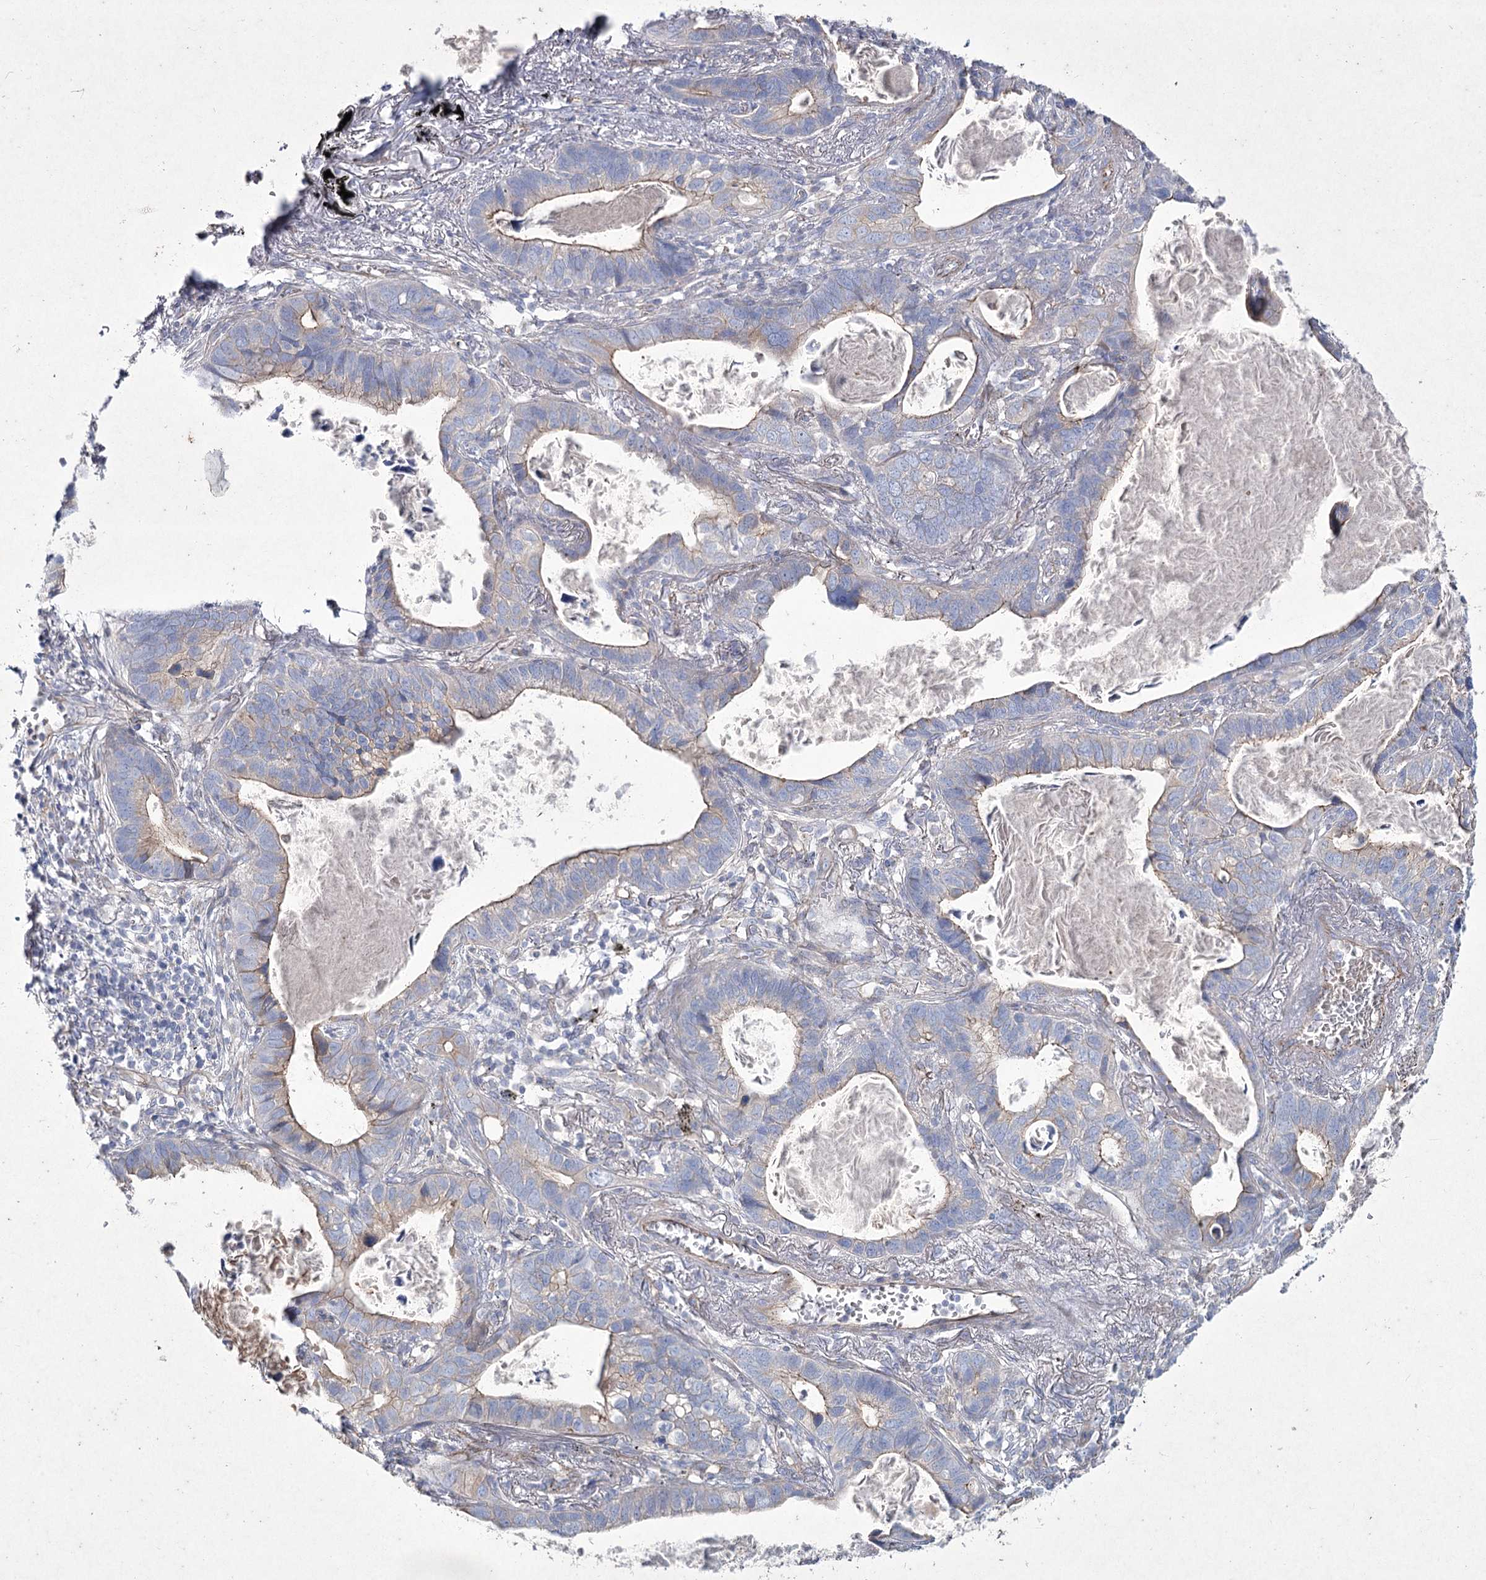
{"staining": {"intensity": "weak", "quantity": "25%-75%", "location": "cytoplasmic/membranous"}, "tissue": "lung cancer", "cell_type": "Tumor cells", "image_type": "cancer", "snomed": [{"axis": "morphology", "description": "Adenocarcinoma, NOS"}, {"axis": "topography", "description": "Lung"}], "caption": "High-magnification brightfield microscopy of lung cancer (adenocarcinoma) stained with DAB (brown) and counterstained with hematoxylin (blue). tumor cells exhibit weak cytoplasmic/membranous staining is appreciated in about25%-75% of cells.", "gene": "LDLRAD3", "patient": {"sex": "male", "age": 67}}